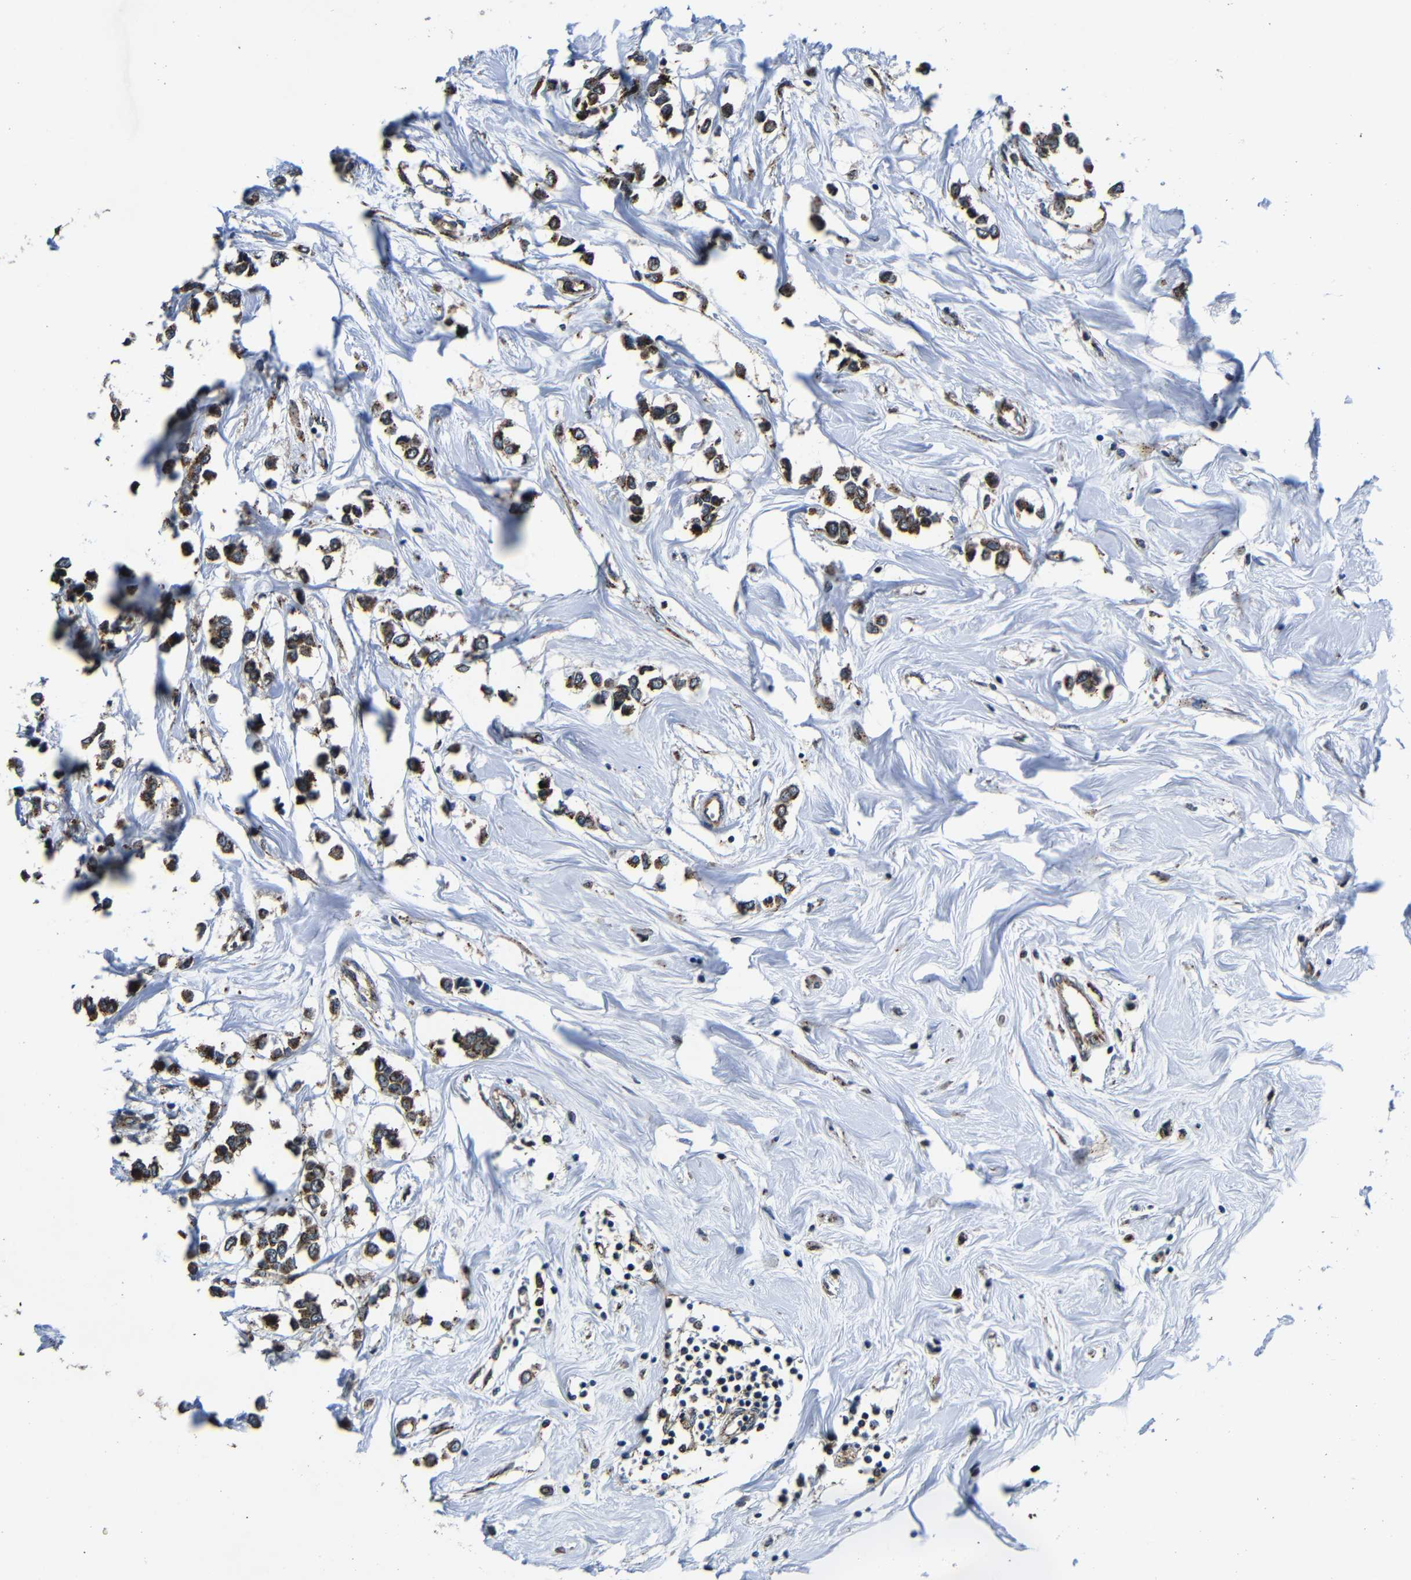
{"staining": {"intensity": "moderate", "quantity": ">75%", "location": "cytoplasmic/membranous"}, "tissue": "breast cancer", "cell_type": "Tumor cells", "image_type": "cancer", "snomed": [{"axis": "morphology", "description": "Lobular carcinoma"}, {"axis": "topography", "description": "Breast"}], "caption": "Immunohistochemistry (IHC) (DAB) staining of breast lobular carcinoma shows moderate cytoplasmic/membranous protein expression in about >75% of tumor cells.", "gene": "ABCE1", "patient": {"sex": "female", "age": 51}}